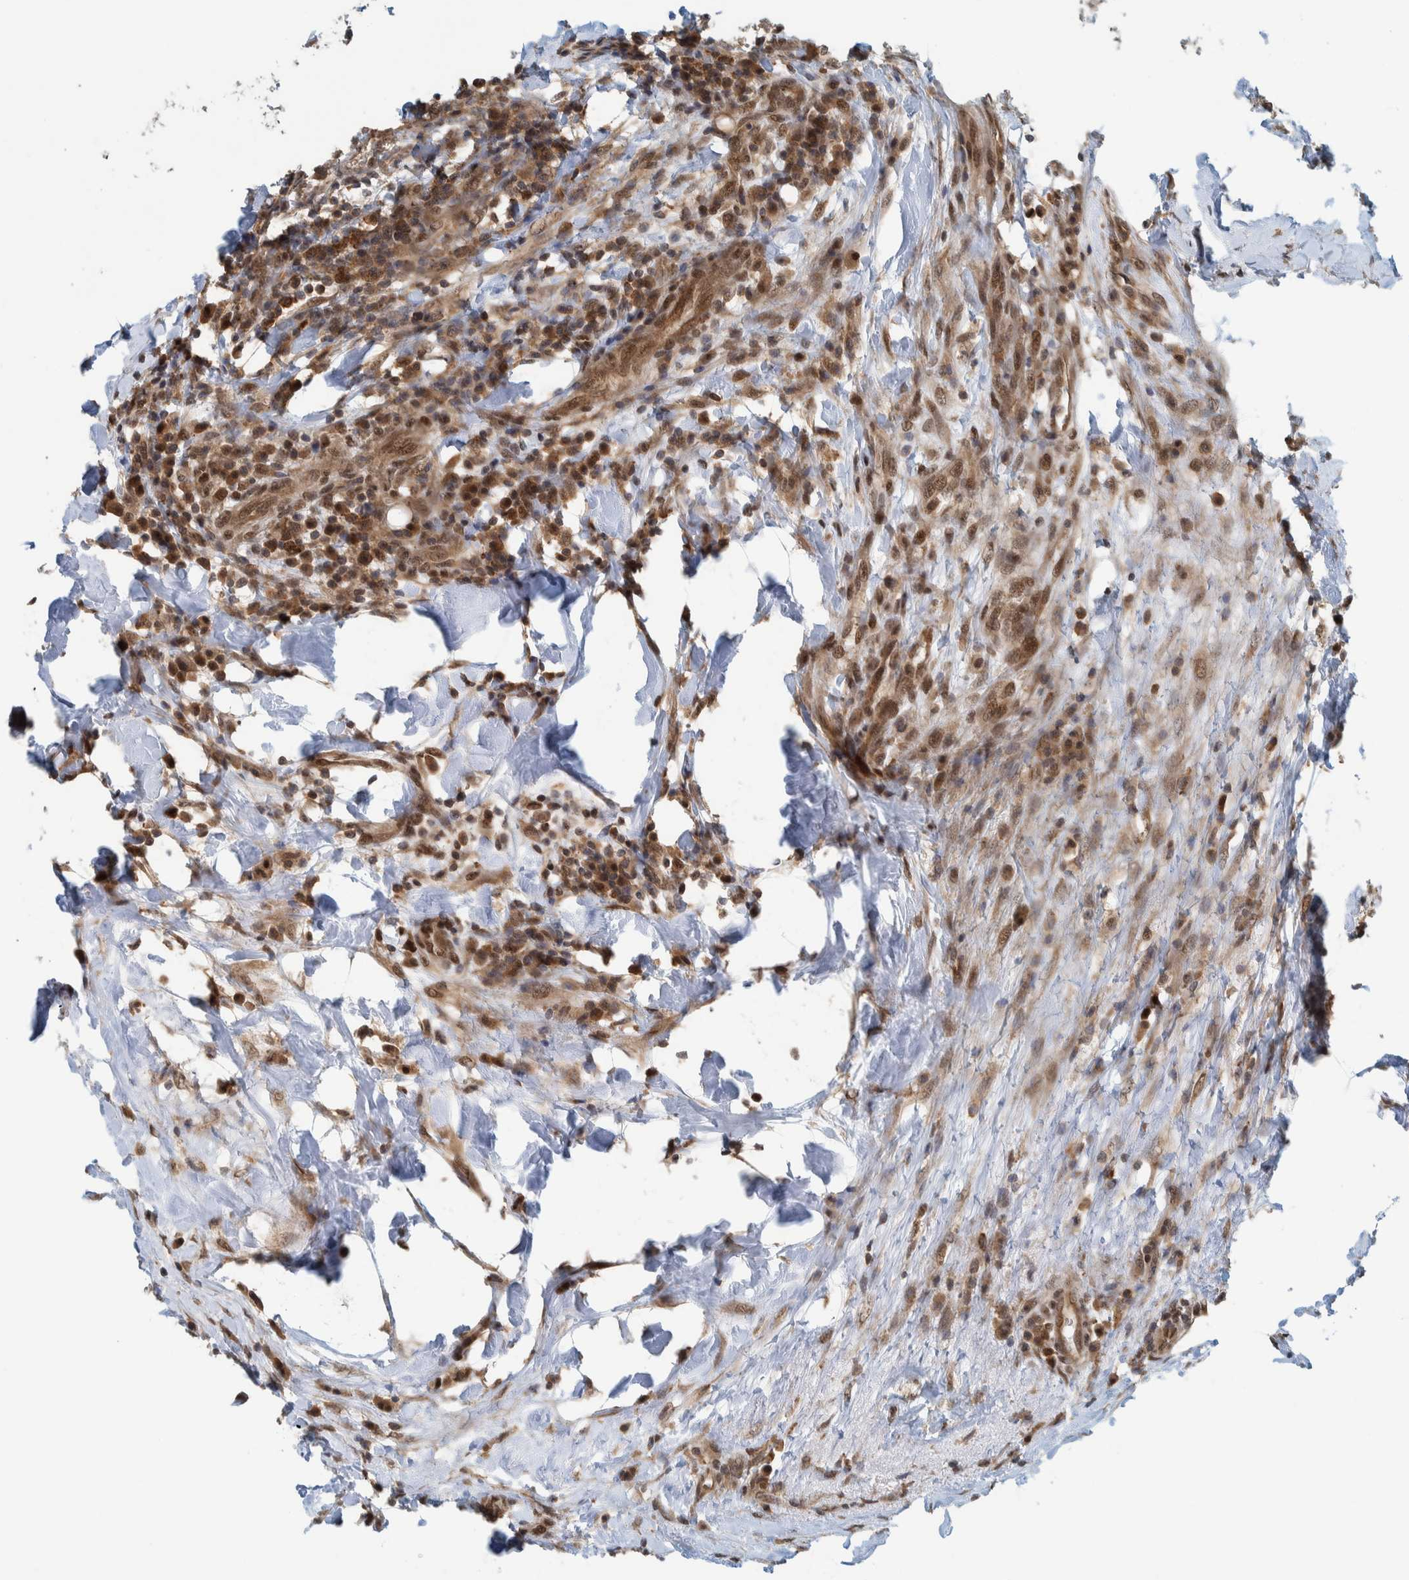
{"staining": {"intensity": "moderate", "quantity": ">75%", "location": "cytoplasmic/membranous,nuclear"}, "tissue": "breast cancer", "cell_type": "Tumor cells", "image_type": "cancer", "snomed": [{"axis": "morphology", "description": "Duct carcinoma"}, {"axis": "topography", "description": "Breast"}], "caption": "A micrograph showing moderate cytoplasmic/membranous and nuclear staining in about >75% of tumor cells in breast cancer, as visualized by brown immunohistochemical staining.", "gene": "COPS3", "patient": {"sex": "female", "age": 37}}